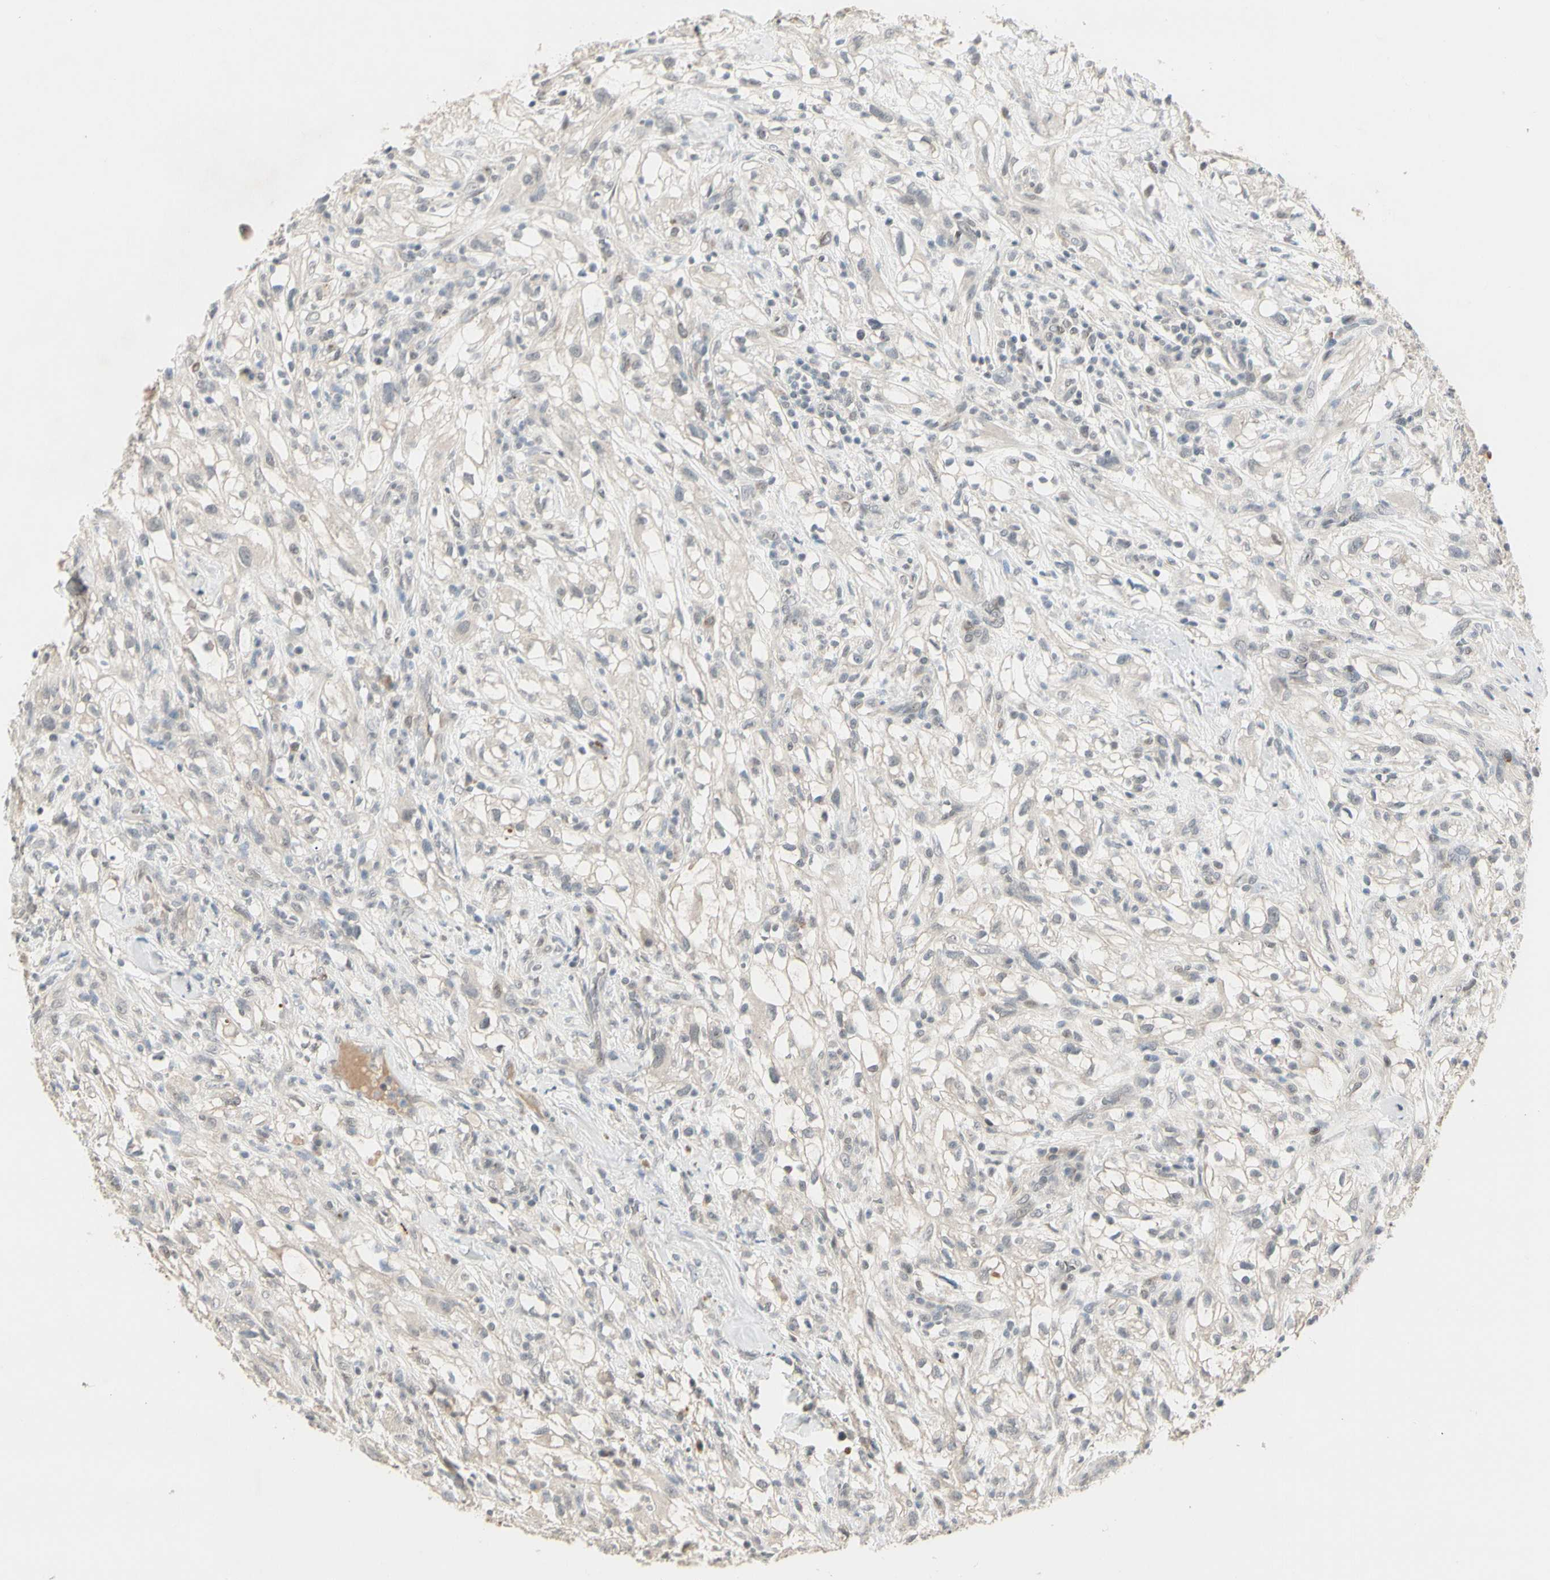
{"staining": {"intensity": "negative", "quantity": "none", "location": "none"}, "tissue": "renal cancer", "cell_type": "Tumor cells", "image_type": "cancer", "snomed": [{"axis": "morphology", "description": "Adenocarcinoma, NOS"}, {"axis": "topography", "description": "Kidney"}], "caption": "Protein analysis of adenocarcinoma (renal) displays no significant staining in tumor cells.", "gene": "GREM1", "patient": {"sex": "female", "age": 60}}